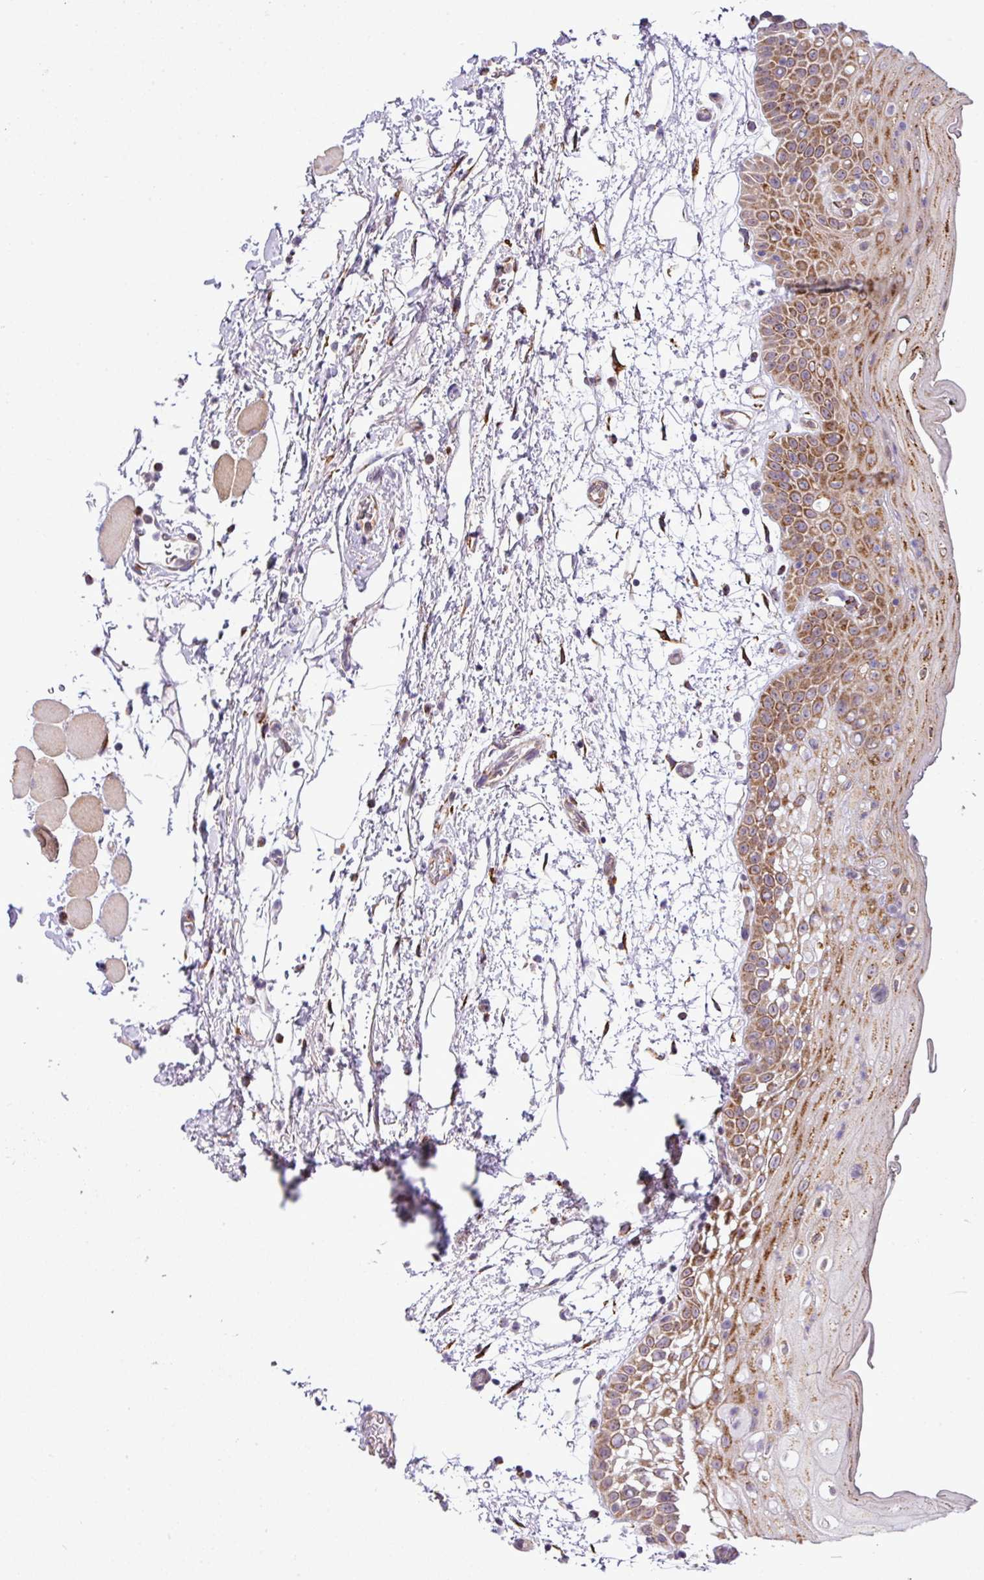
{"staining": {"intensity": "strong", "quantity": "25%-75%", "location": "cytoplasmic/membranous"}, "tissue": "oral mucosa", "cell_type": "Squamous epithelial cells", "image_type": "normal", "snomed": [{"axis": "morphology", "description": "Normal tissue, NOS"}, {"axis": "topography", "description": "Oral tissue"}, {"axis": "topography", "description": "Tounge, NOS"}], "caption": "Immunohistochemical staining of unremarkable oral mucosa exhibits 25%-75% levels of strong cytoplasmic/membranous protein staining in approximately 25%-75% of squamous epithelial cells.", "gene": "CFAP97", "patient": {"sex": "female", "age": 59}}